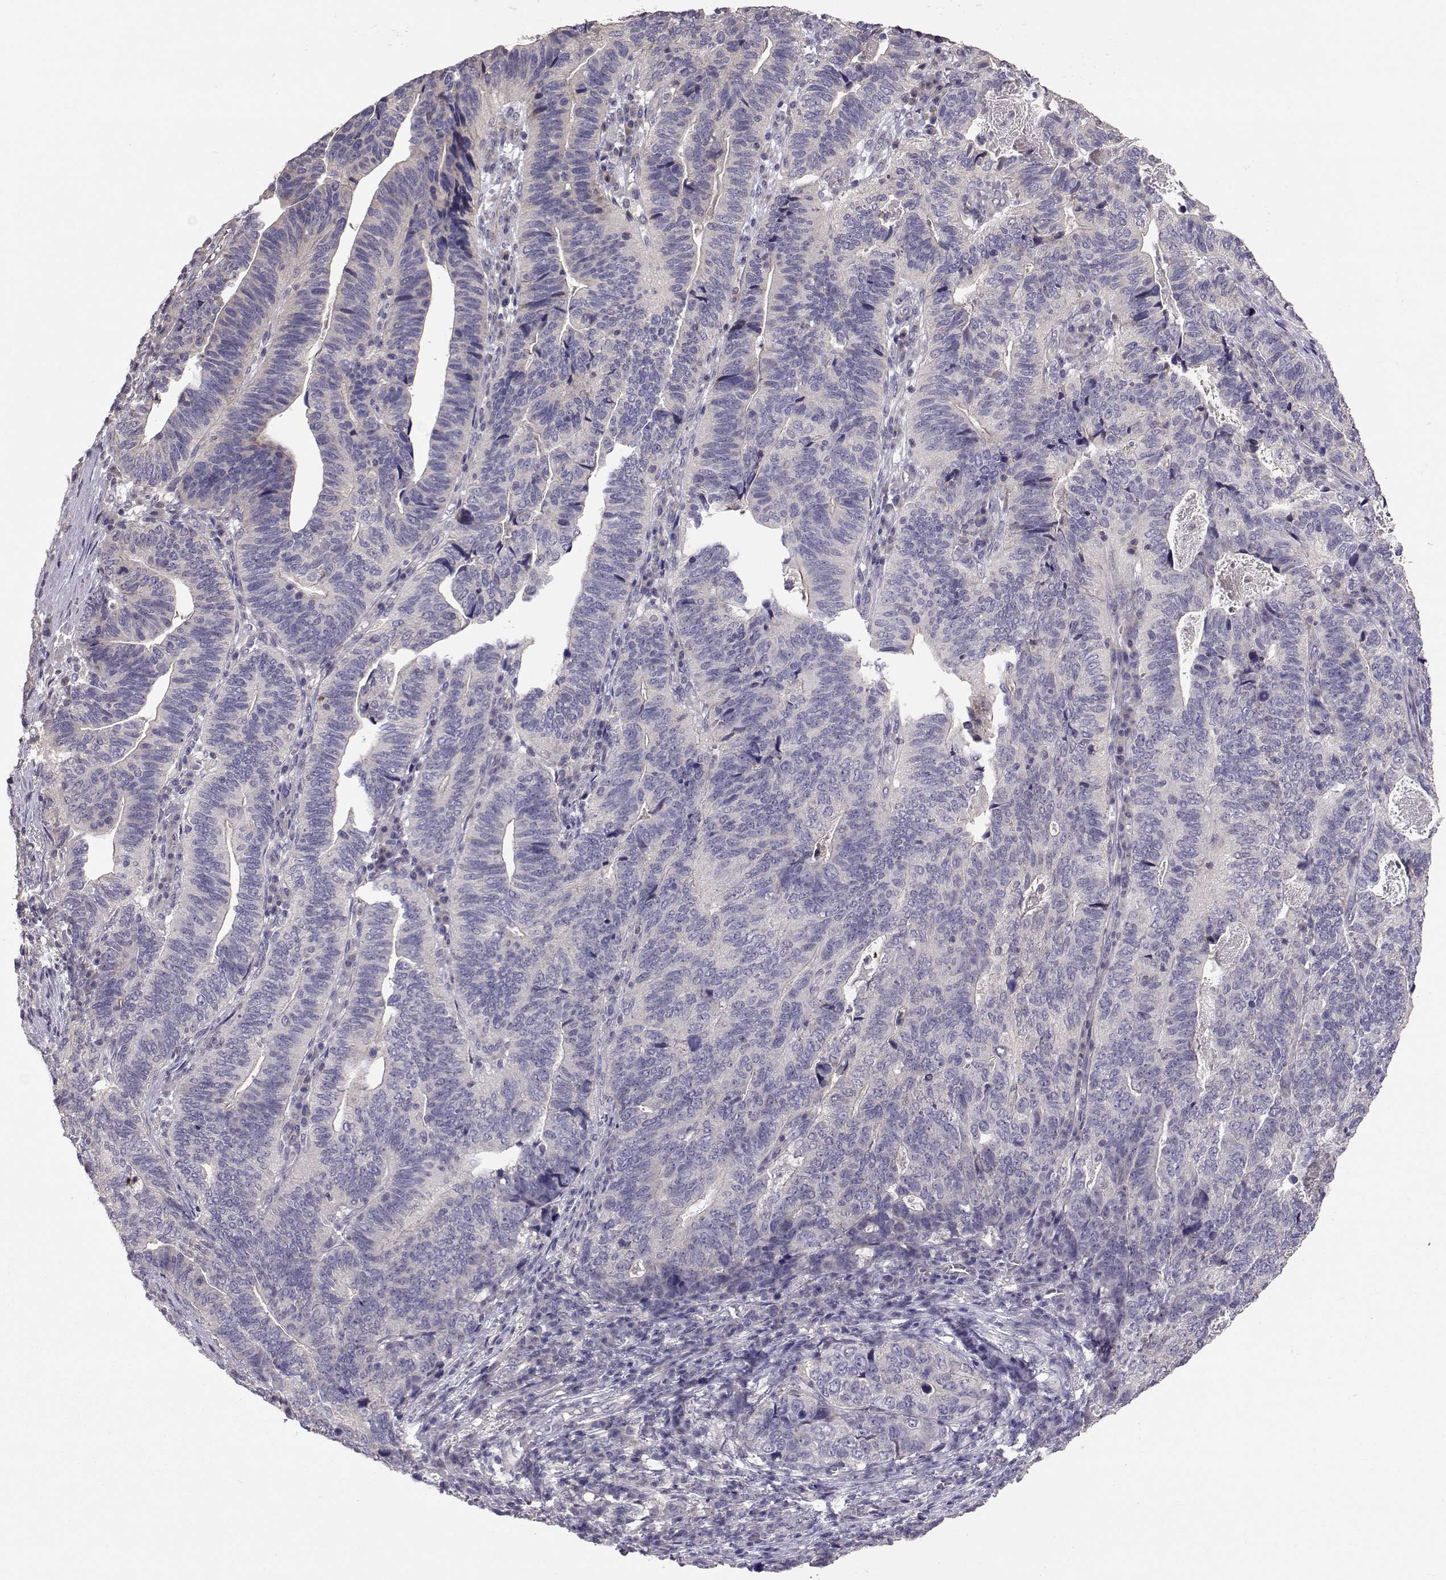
{"staining": {"intensity": "negative", "quantity": "none", "location": "none"}, "tissue": "stomach cancer", "cell_type": "Tumor cells", "image_type": "cancer", "snomed": [{"axis": "morphology", "description": "Adenocarcinoma, NOS"}, {"axis": "topography", "description": "Stomach, upper"}], "caption": "Stomach cancer (adenocarcinoma) was stained to show a protein in brown. There is no significant positivity in tumor cells.", "gene": "NCAM2", "patient": {"sex": "female", "age": 67}}